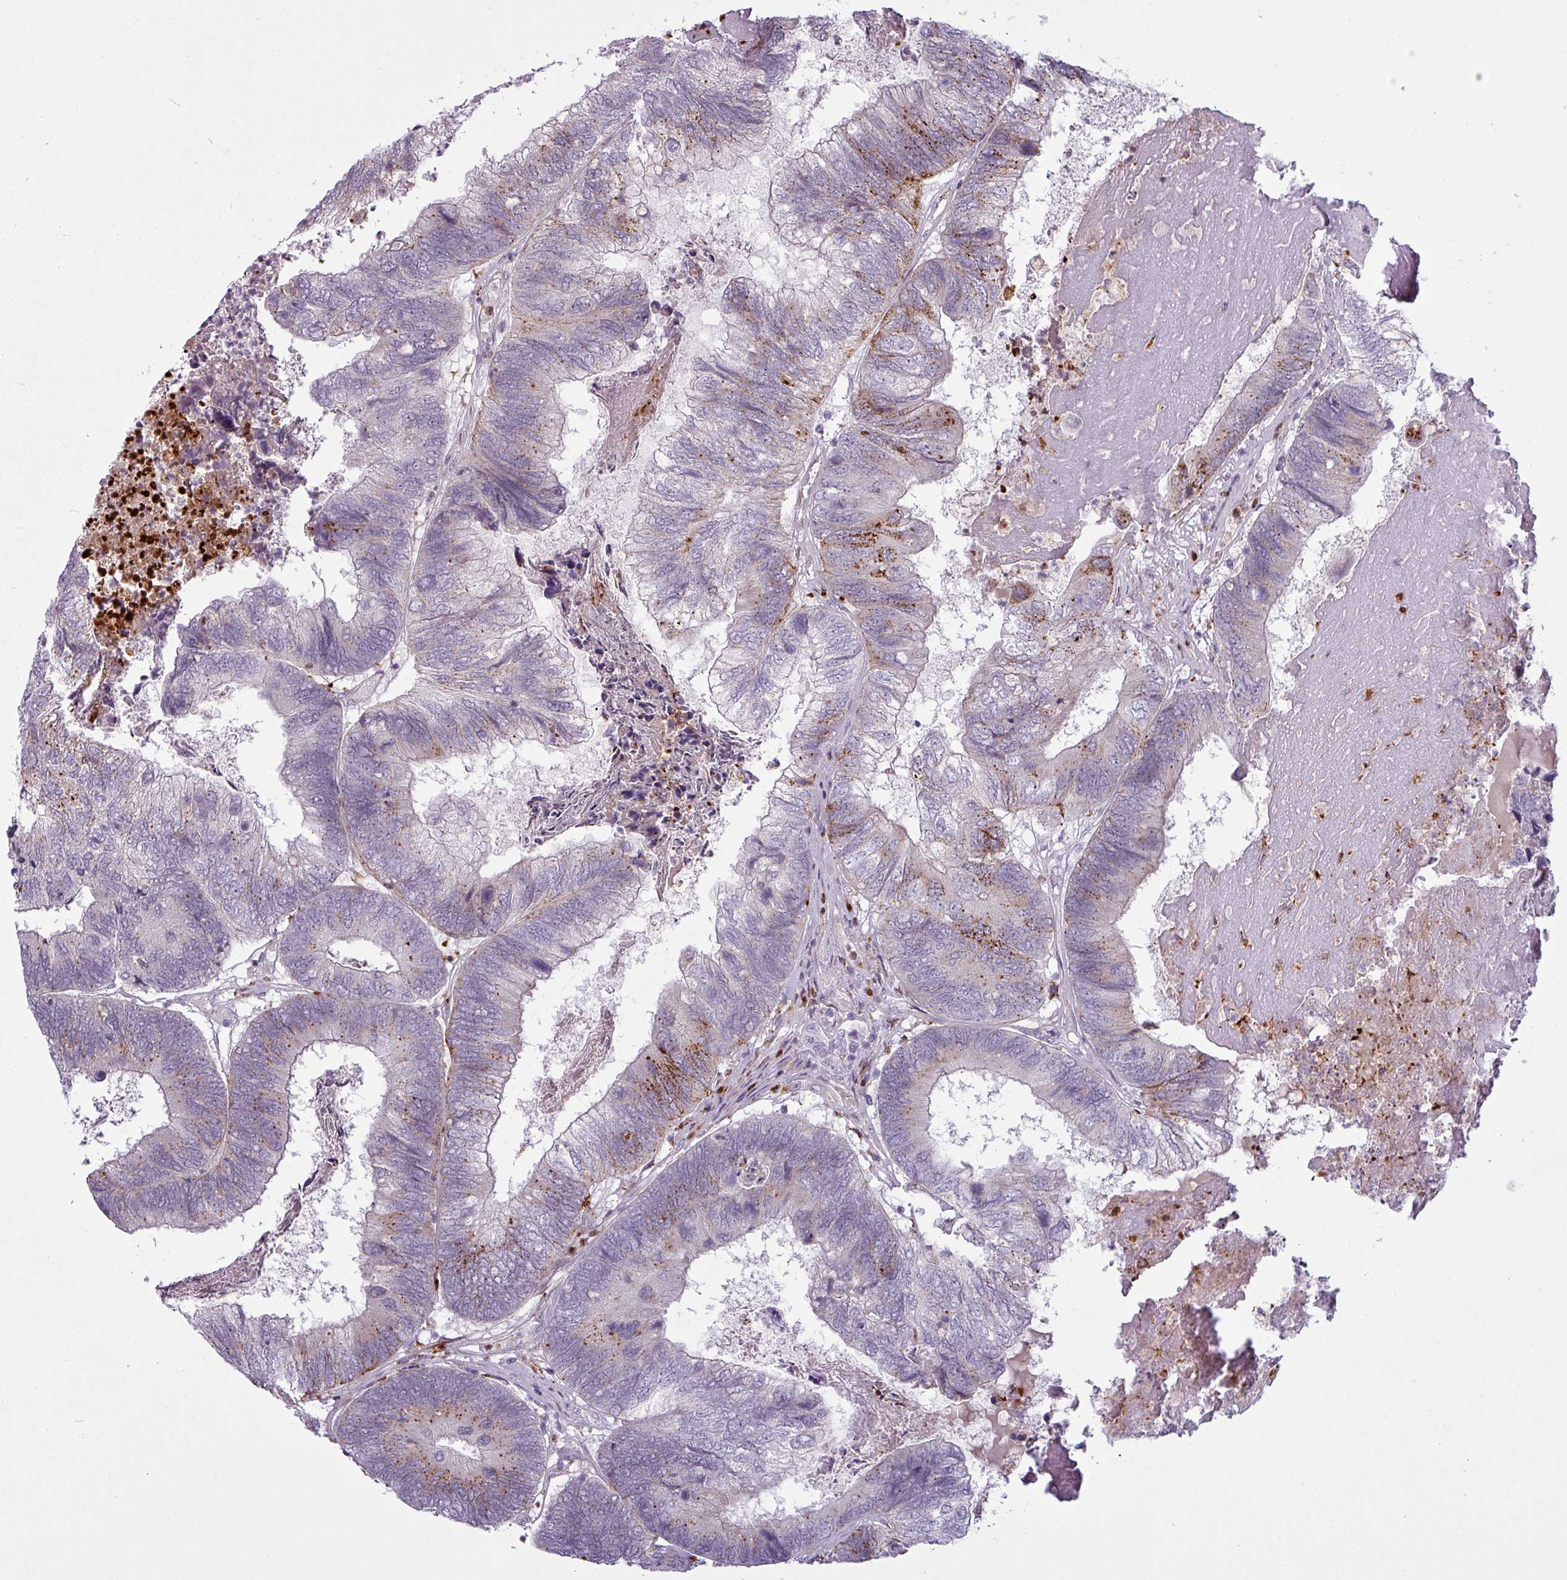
{"staining": {"intensity": "moderate", "quantity": "25%-75%", "location": "cytoplasmic/membranous"}, "tissue": "colorectal cancer", "cell_type": "Tumor cells", "image_type": "cancer", "snomed": [{"axis": "morphology", "description": "Adenocarcinoma, NOS"}, {"axis": "topography", "description": "Colon"}], "caption": "Colorectal adenocarcinoma stained for a protein demonstrates moderate cytoplasmic/membranous positivity in tumor cells. (DAB (3,3'-diaminobenzidine) IHC, brown staining for protein, blue staining for nuclei).", "gene": "MAP7D2", "patient": {"sex": "female", "age": 67}}